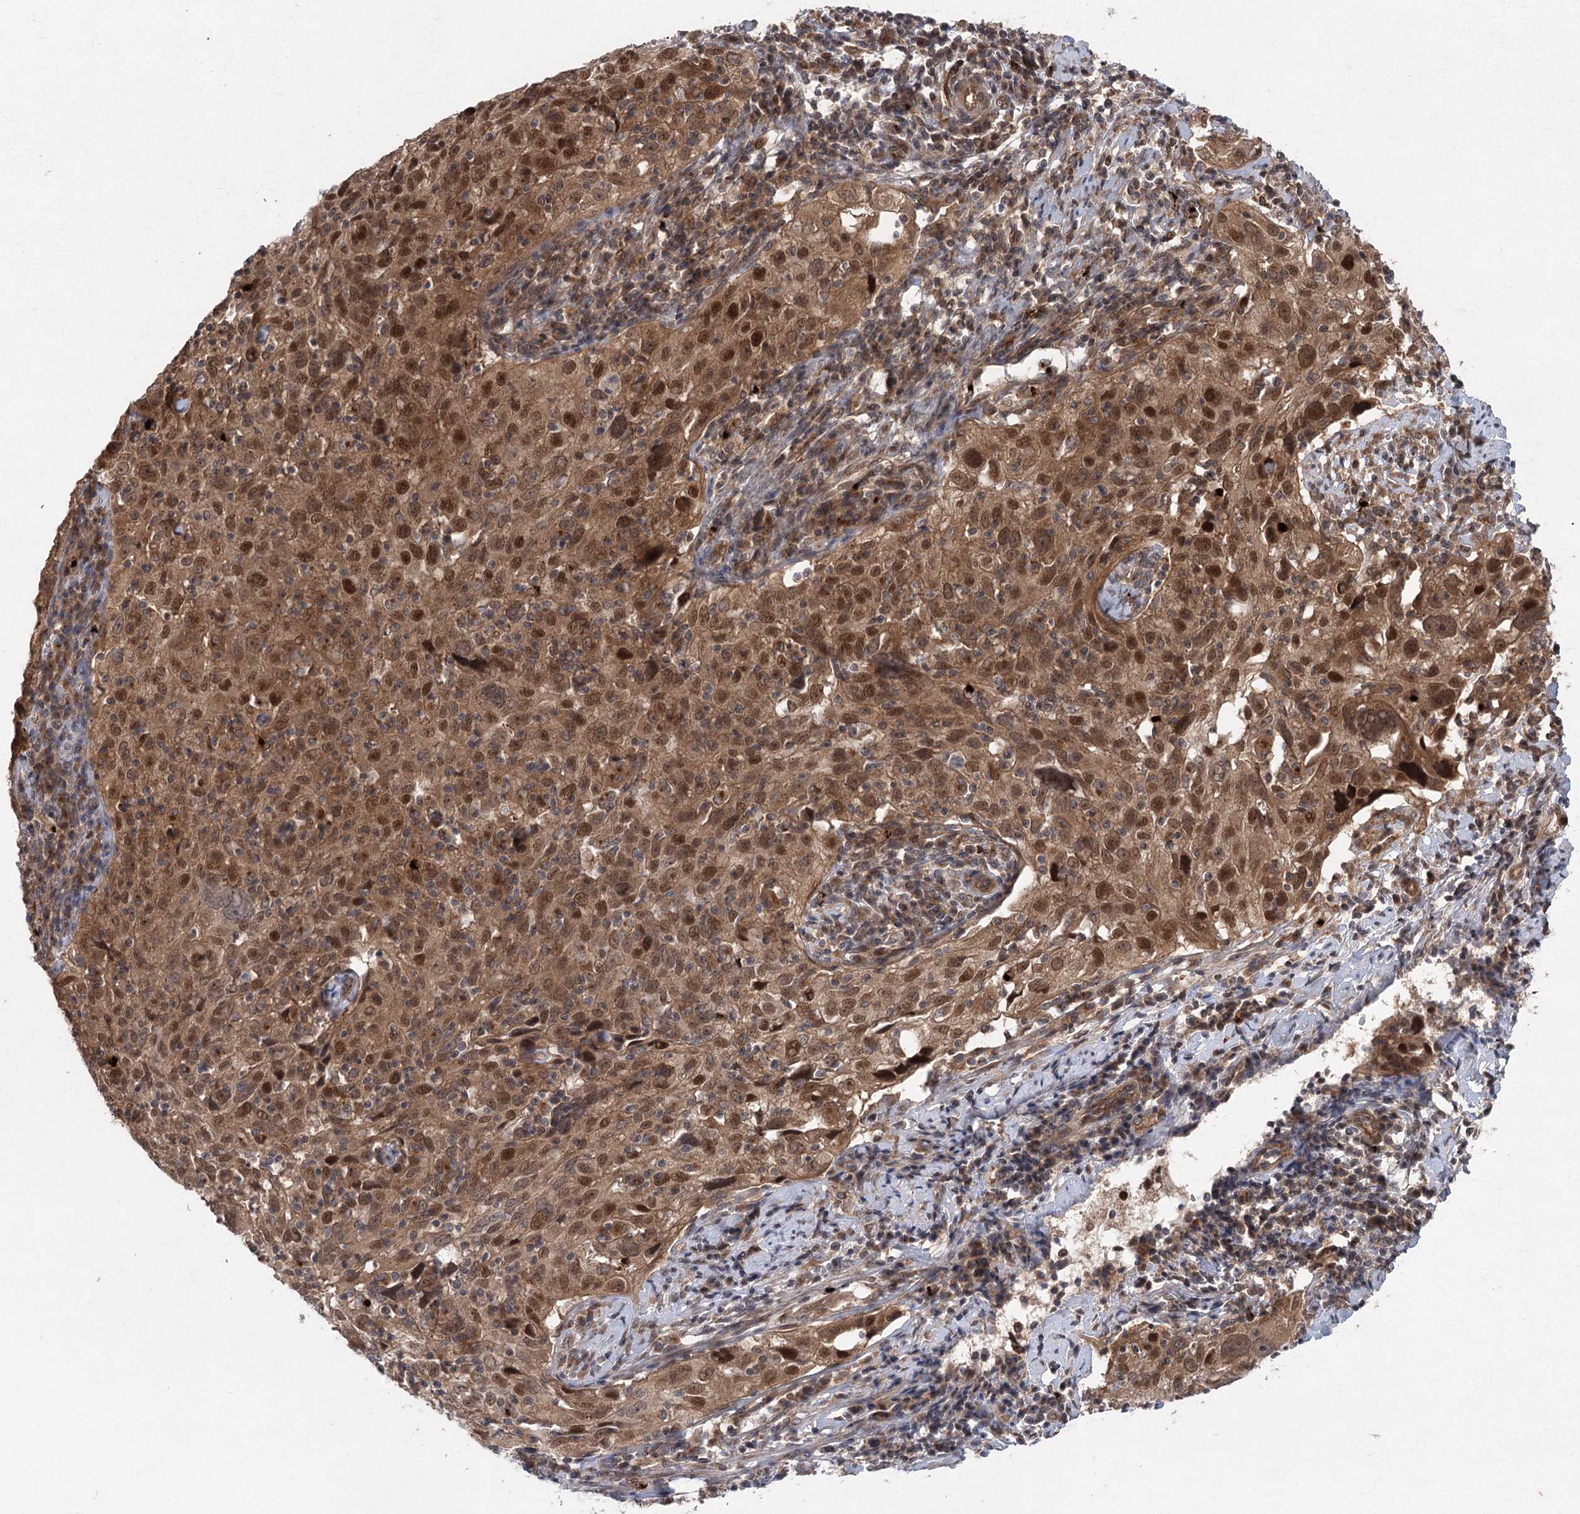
{"staining": {"intensity": "moderate", "quantity": ">75%", "location": "cytoplasmic/membranous,nuclear"}, "tissue": "cervical cancer", "cell_type": "Tumor cells", "image_type": "cancer", "snomed": [{"axis": "morphology", "description": "Squamous cell carcinoma, NOS"}, {"axis": "topography", "description": "Cervix"}], "caption": "IHC micrograph of human cervical cancer stained for a protein (brown), which demonstrates medium levels of moderate cytoplasmic/membranous and nuclear staining in approximately >75% of tumor cells.", "gene": "METTL24", "patient": {"sex": "female", "age": 31}}